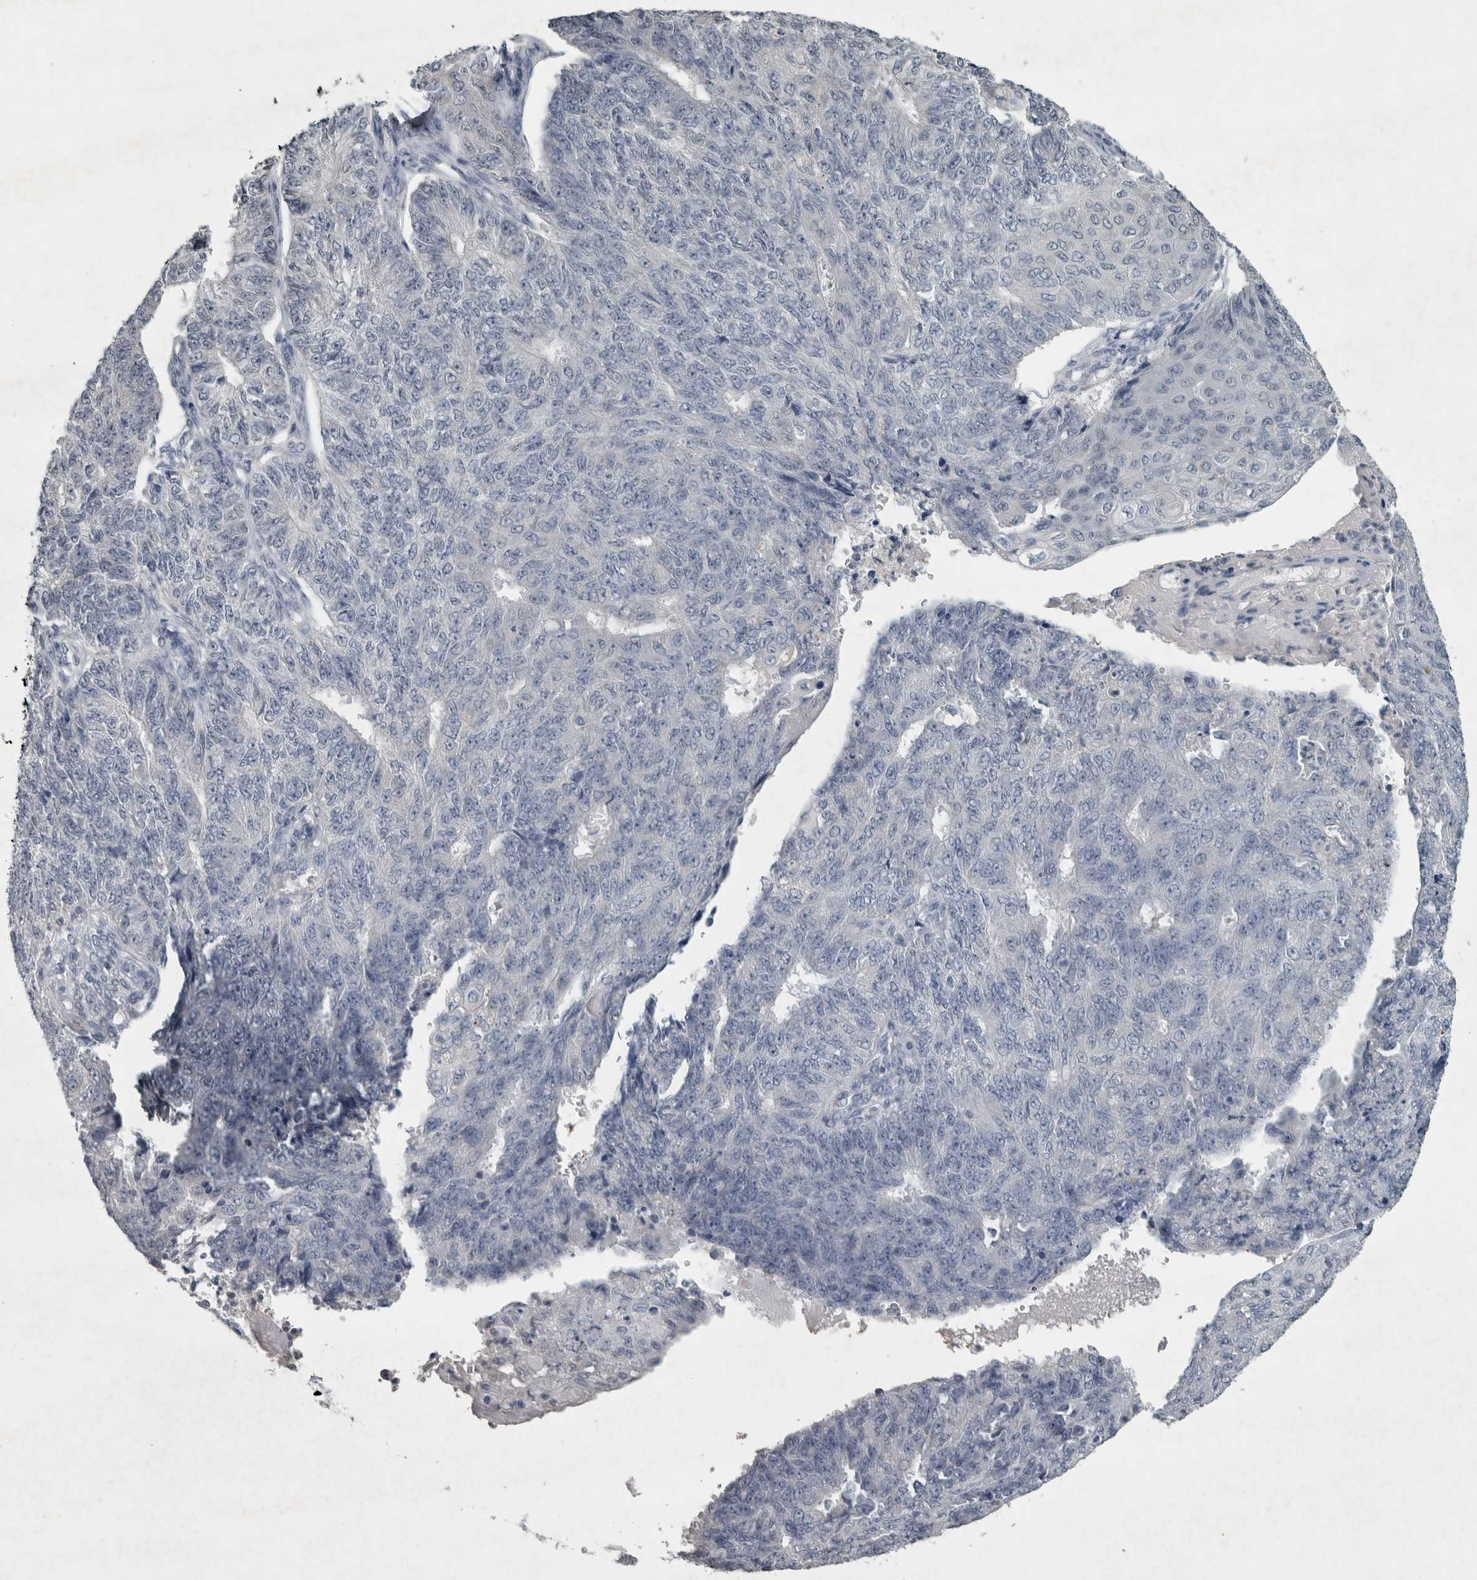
{"staining": {"intensity": "negative", "quantity": "none", "location": "none"}, "tissue": "endometrial cancer", "cell_type": "Tumor cells", "image_type": "cancer", "snomed": [{"axis": "morphology", "description": "Adenocarcinoma, NOS"}, {"axis": "topography", "description": "Endometrium"}], "caption": "A photomicrograph of human endometrial cancer (adenocarcinoma) is negative for staining in tumor cells.", "gene": "WNT7A", "patient": {"sex": "female", "age": 32}}